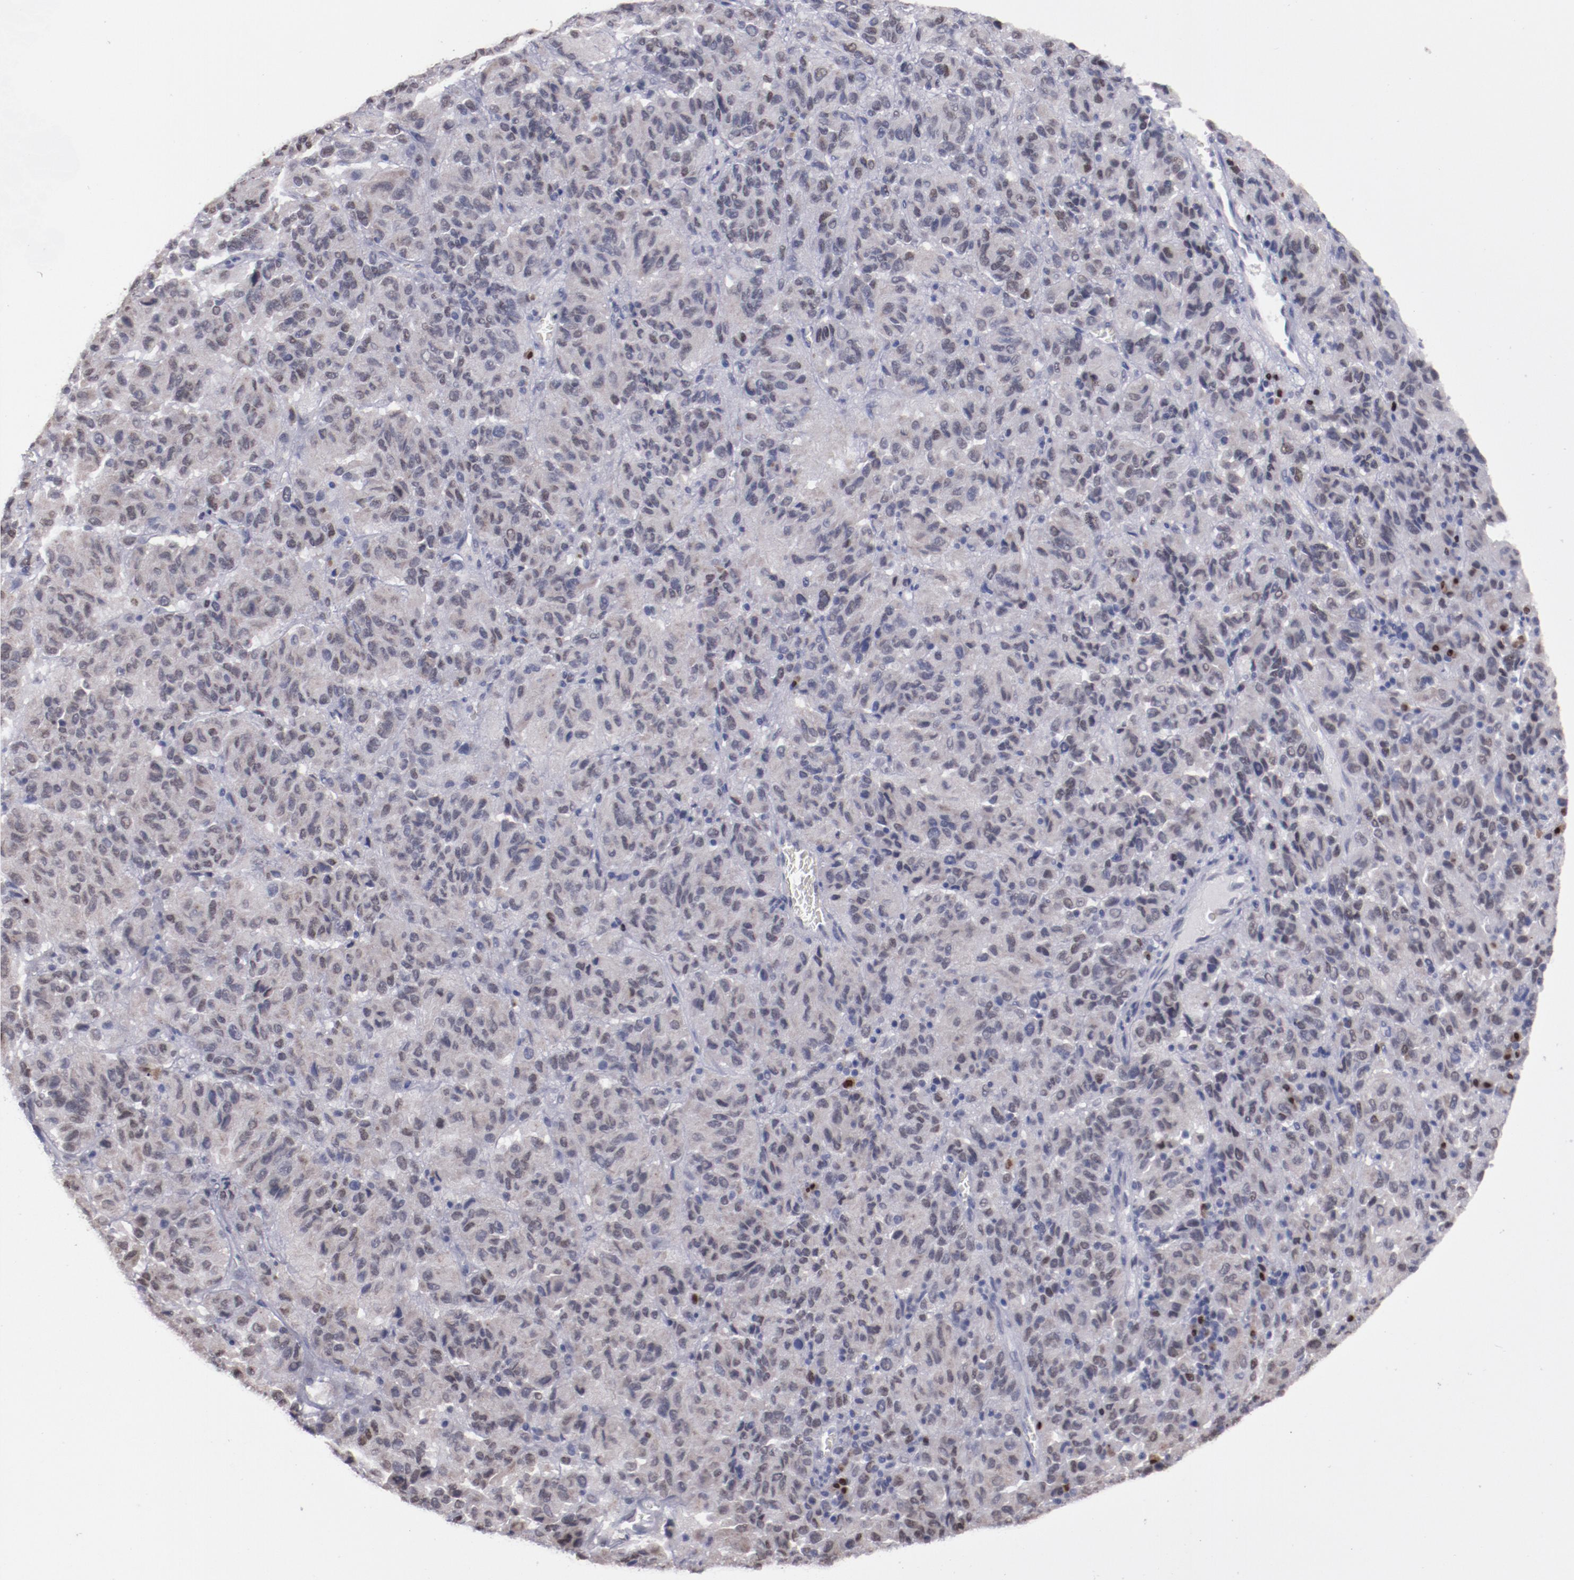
{"staining": {"intensity": "weak", "quantity": "<25%", "location": "cytoplasmic/membranous,nuclear"}, "tissue": "melanoma", "cell_type": "Tumor cells", "image_type": "cancer", "snomed": [{"axis": "morphology", "description": "Malignant melanoma, Metastatic site"}, {"axis": "topography", "description": "Lung"}], "caption": "This is an immunohistochemistry (IHC) image of human melanoma. There is no staining in tumor cells.", "gene": "IRF4", "patient": {"sex": "male", "age": 64}}